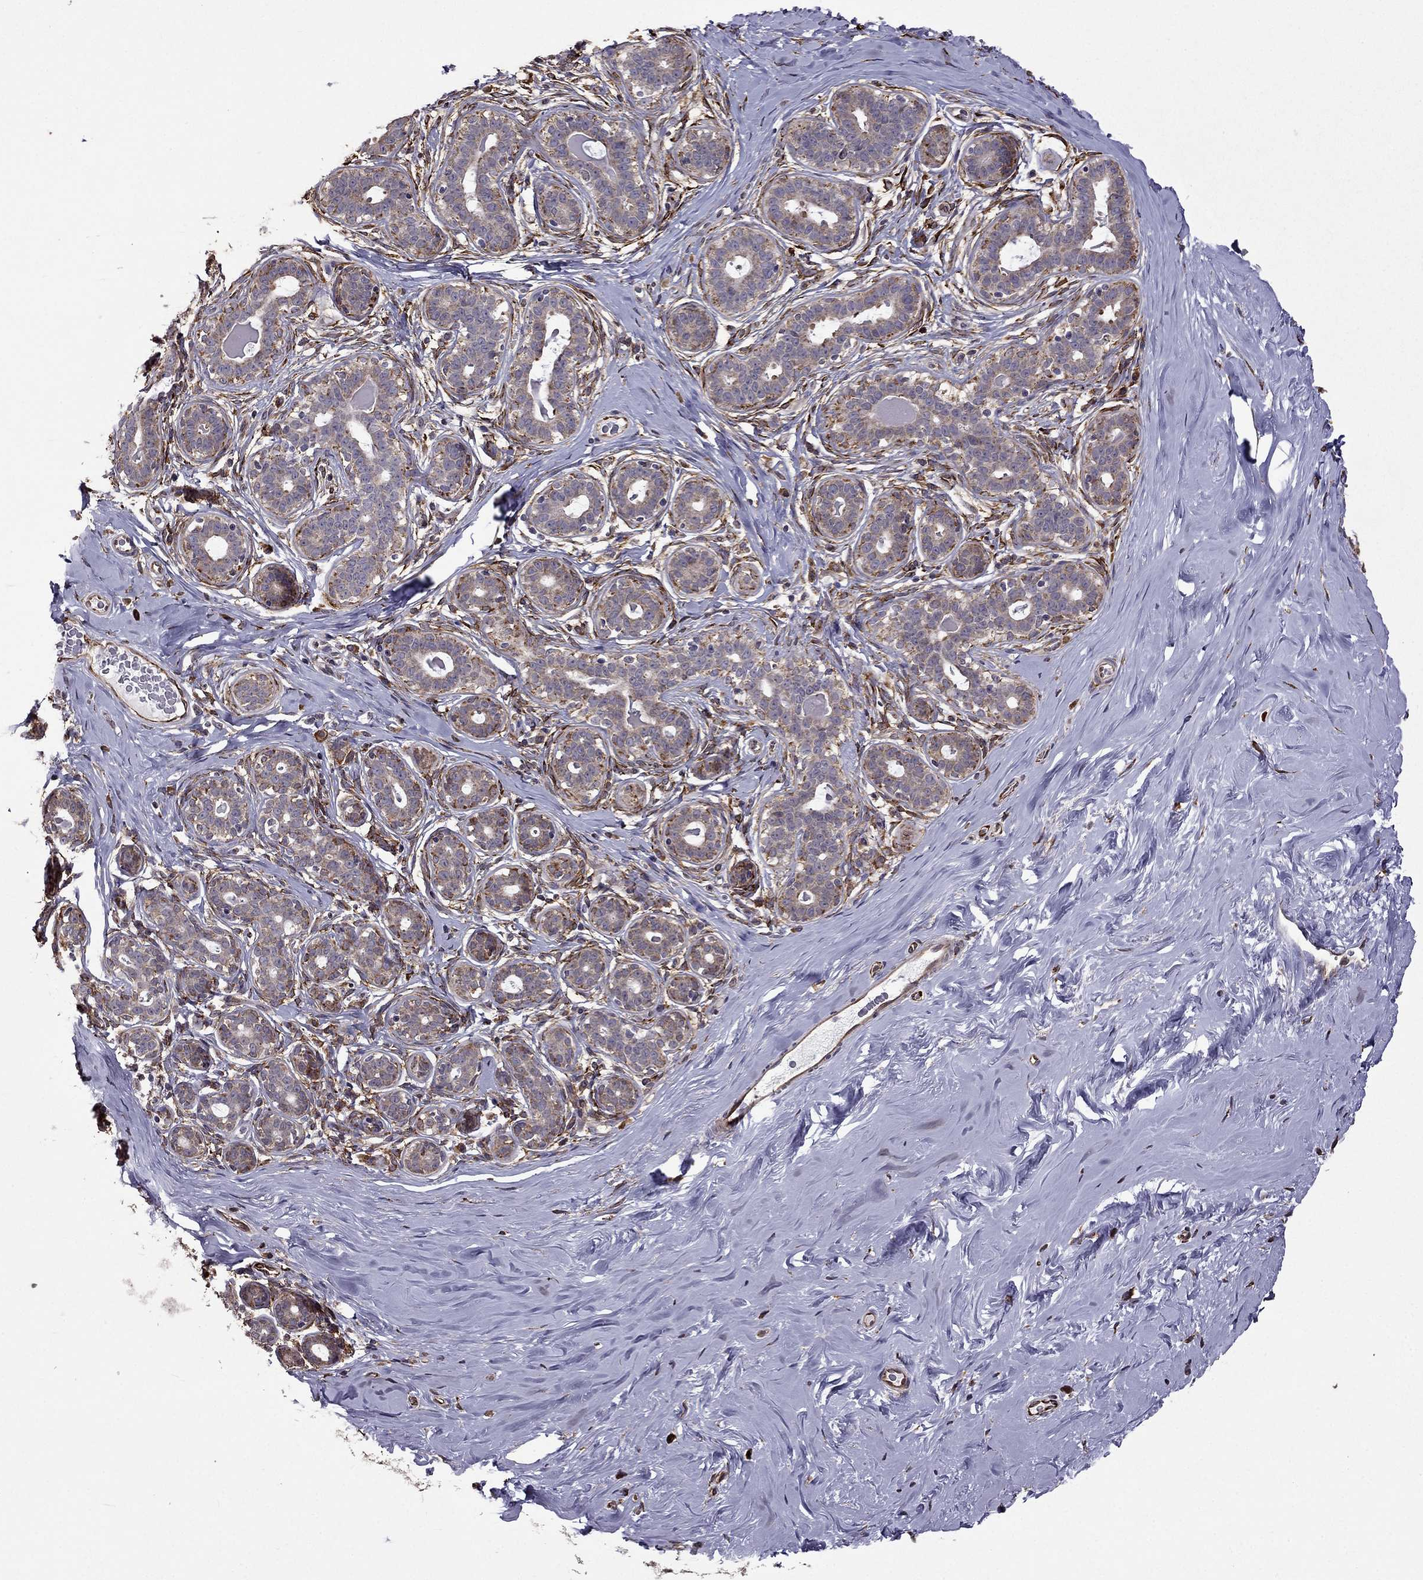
{"staining": {"intensity": "negative", "quantity": "none", "location": "none"}, "tissue": "breast", "cell_type": "Adipocytes", "image_type": "normal", "snomed": [{"axis": "morphology", "description": "Normal tissue, NOS"}, {"axis": "topography", "description": "Skin"}, {"axis": "topography", "description": "Breast"}], "caption": "An immunohistochemistry micrograph of normal breast is shown. There is no staining in adipocytes of breast. The staining is performed using DAB brown chromogen with nuclei counter-stained in using hematoxylin.", "gene": "IKBIP", "patient": {"sex": "female", "age": 43}}